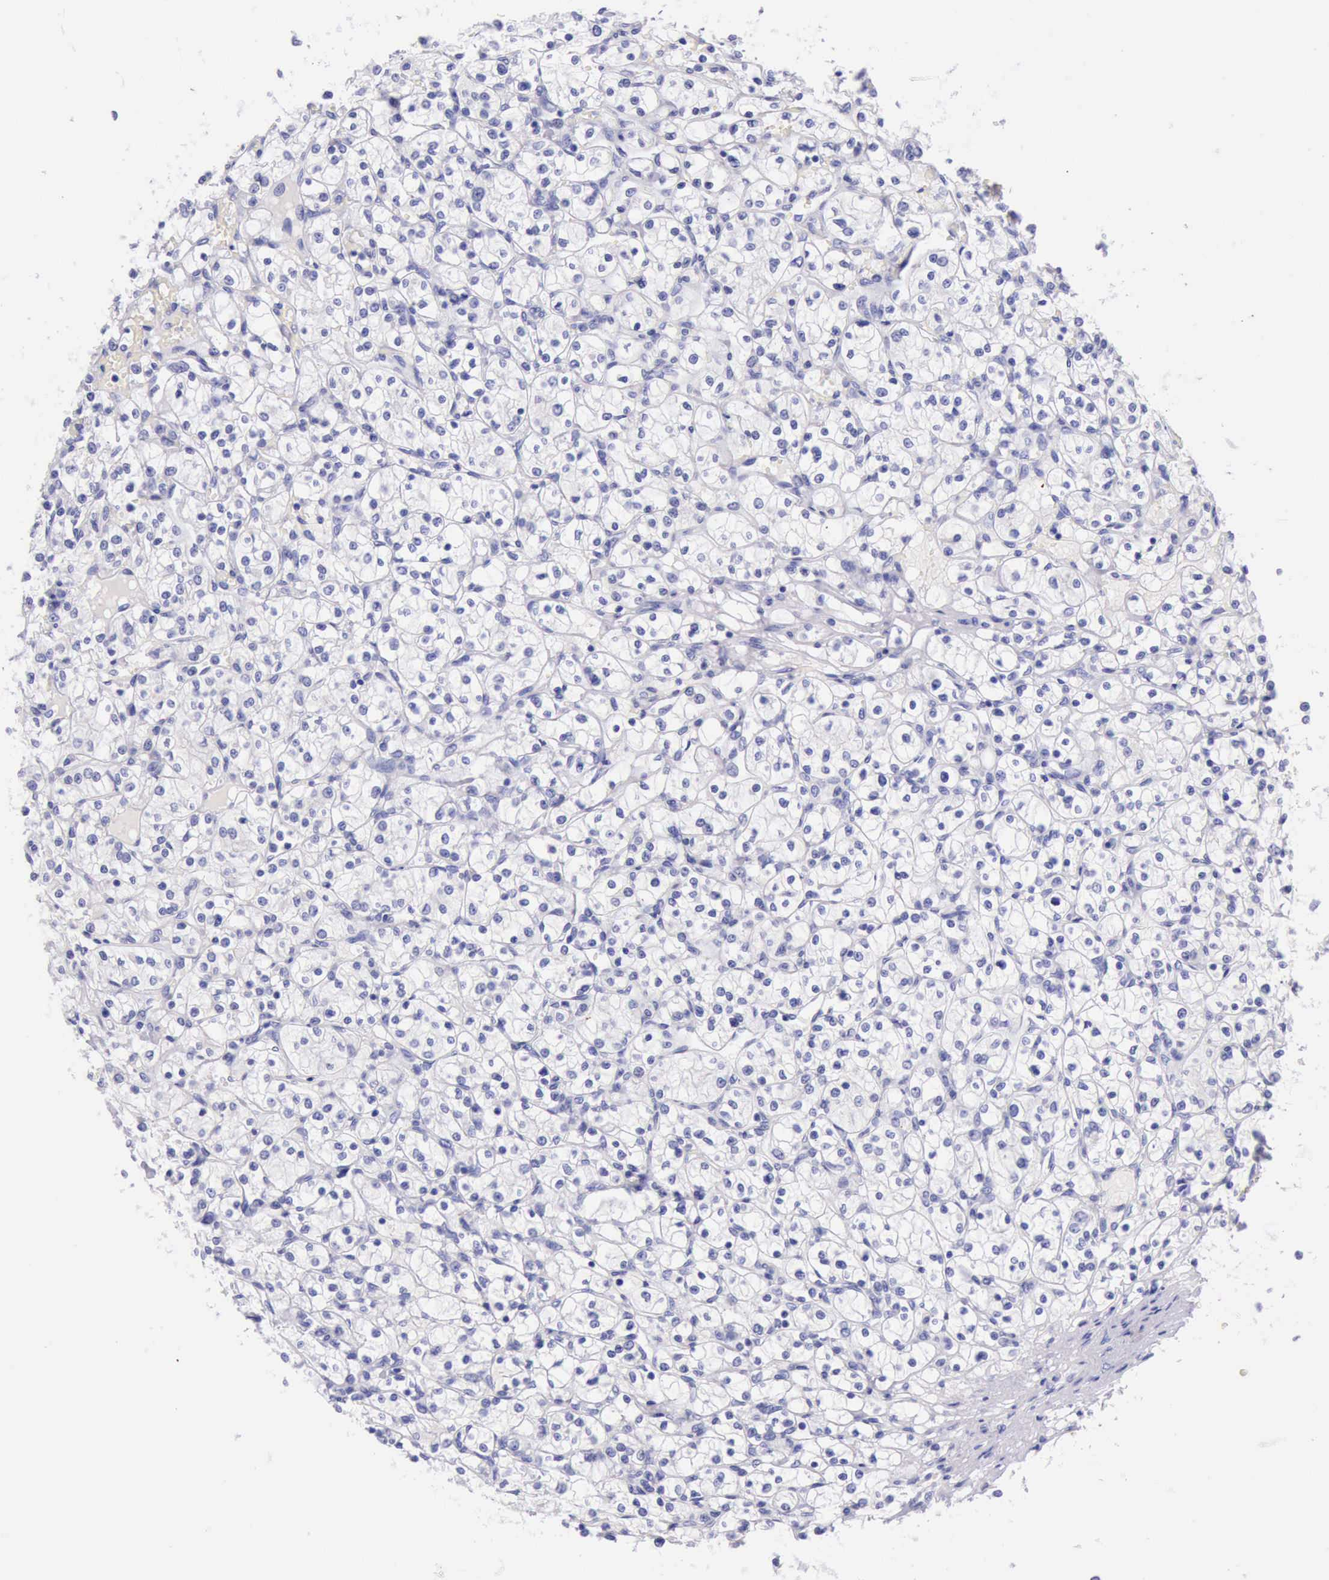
{"staining": {"intensity": "negative", "quantity": "none", "location": "none"}, "tissue": "renal cancer", "cell_type": "Tumor cells", "image_type": "cancer", "snomed": [{"axis": "morphology", "description": "Adenocarcinoma, NOS"}, {"axis": "topography", "description": "Kidney"}], "caption": "Renal cancer (adenocarcinoma) was stained to show a protein in brown. There is no significant positivity in tumor cells.", "gene": "KRT8", "patient": {"sex": "male", "age": 61}}